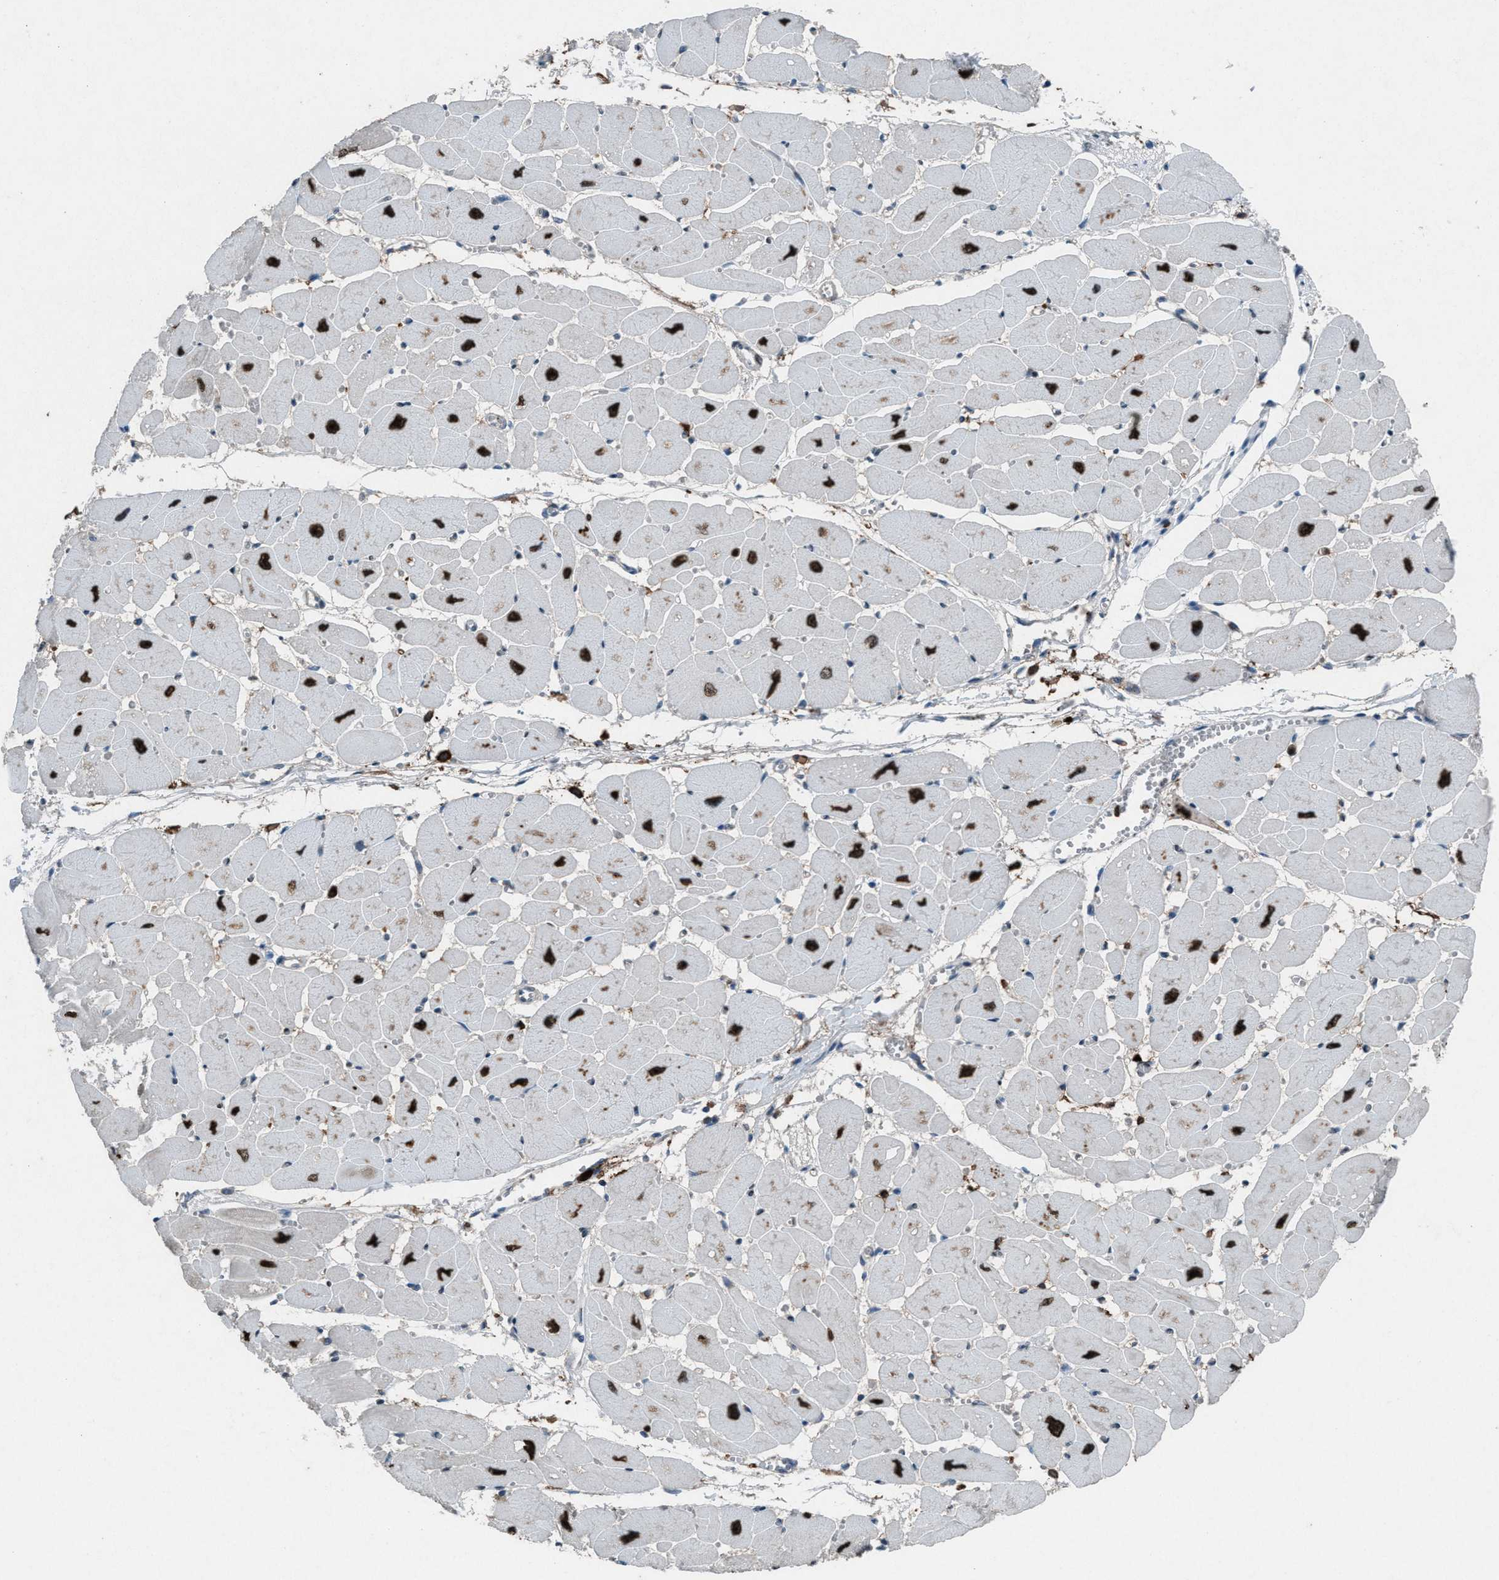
{"staining": {"intensity": "negative", "quantity": "none", "location": "none"}, "tissue": "heart muscle", "cell_type": "Cardiomyocytes", "image_type": "normal", "snomed": [{"axis": "morphology", "description": "Normal tissue, NOS"}, {"axis": "topography", "description": "Heart"}], "caption": "A micrograph of heart muscle stained for a protein demonstrates no brown staining in cardiomyocytes. (Stains: DAB IHC with hematoxylin counter stain, Microscopy: brightfield microscopy at high magnification).", "gene": "FCER1G", "patient": {"sex": "female", "age": 54}}